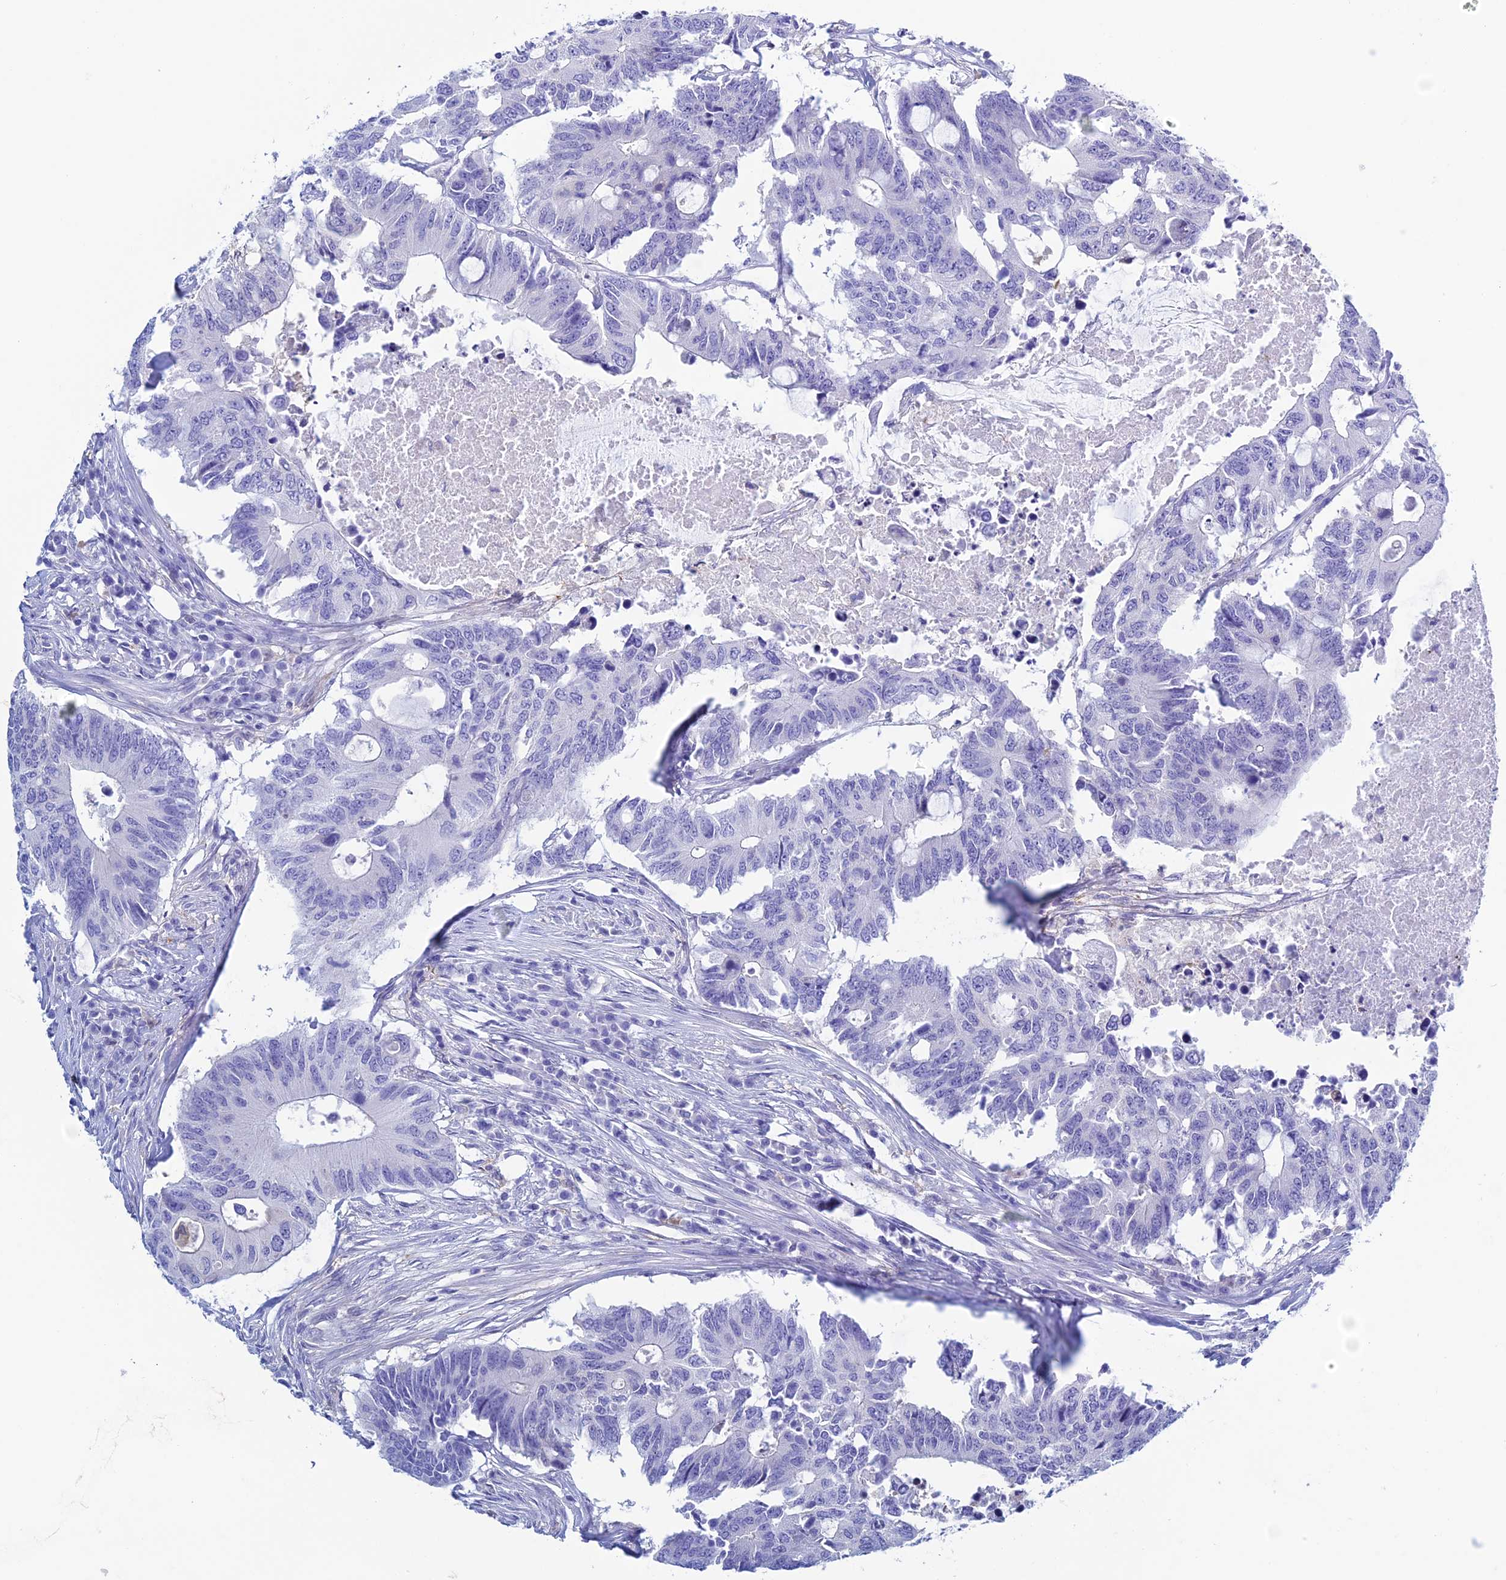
{"staining": {"intensity": "negative", "quantity": "none", "location": "none"}, "tissue": "colorectal cancer", "cell_type": "Tumor cells", "image_type": "cancer", "snomed": [{"axis": "morphology", "description": "Adenocarcinoma, NOS"}, {"axis": "topography", "description": "Colon"}], "caption": "Tumor cells are negative for brown protein staining in colorectal cancer.", "gene": "KCNK17", "patient": {"sex": "male", "age": 71}}